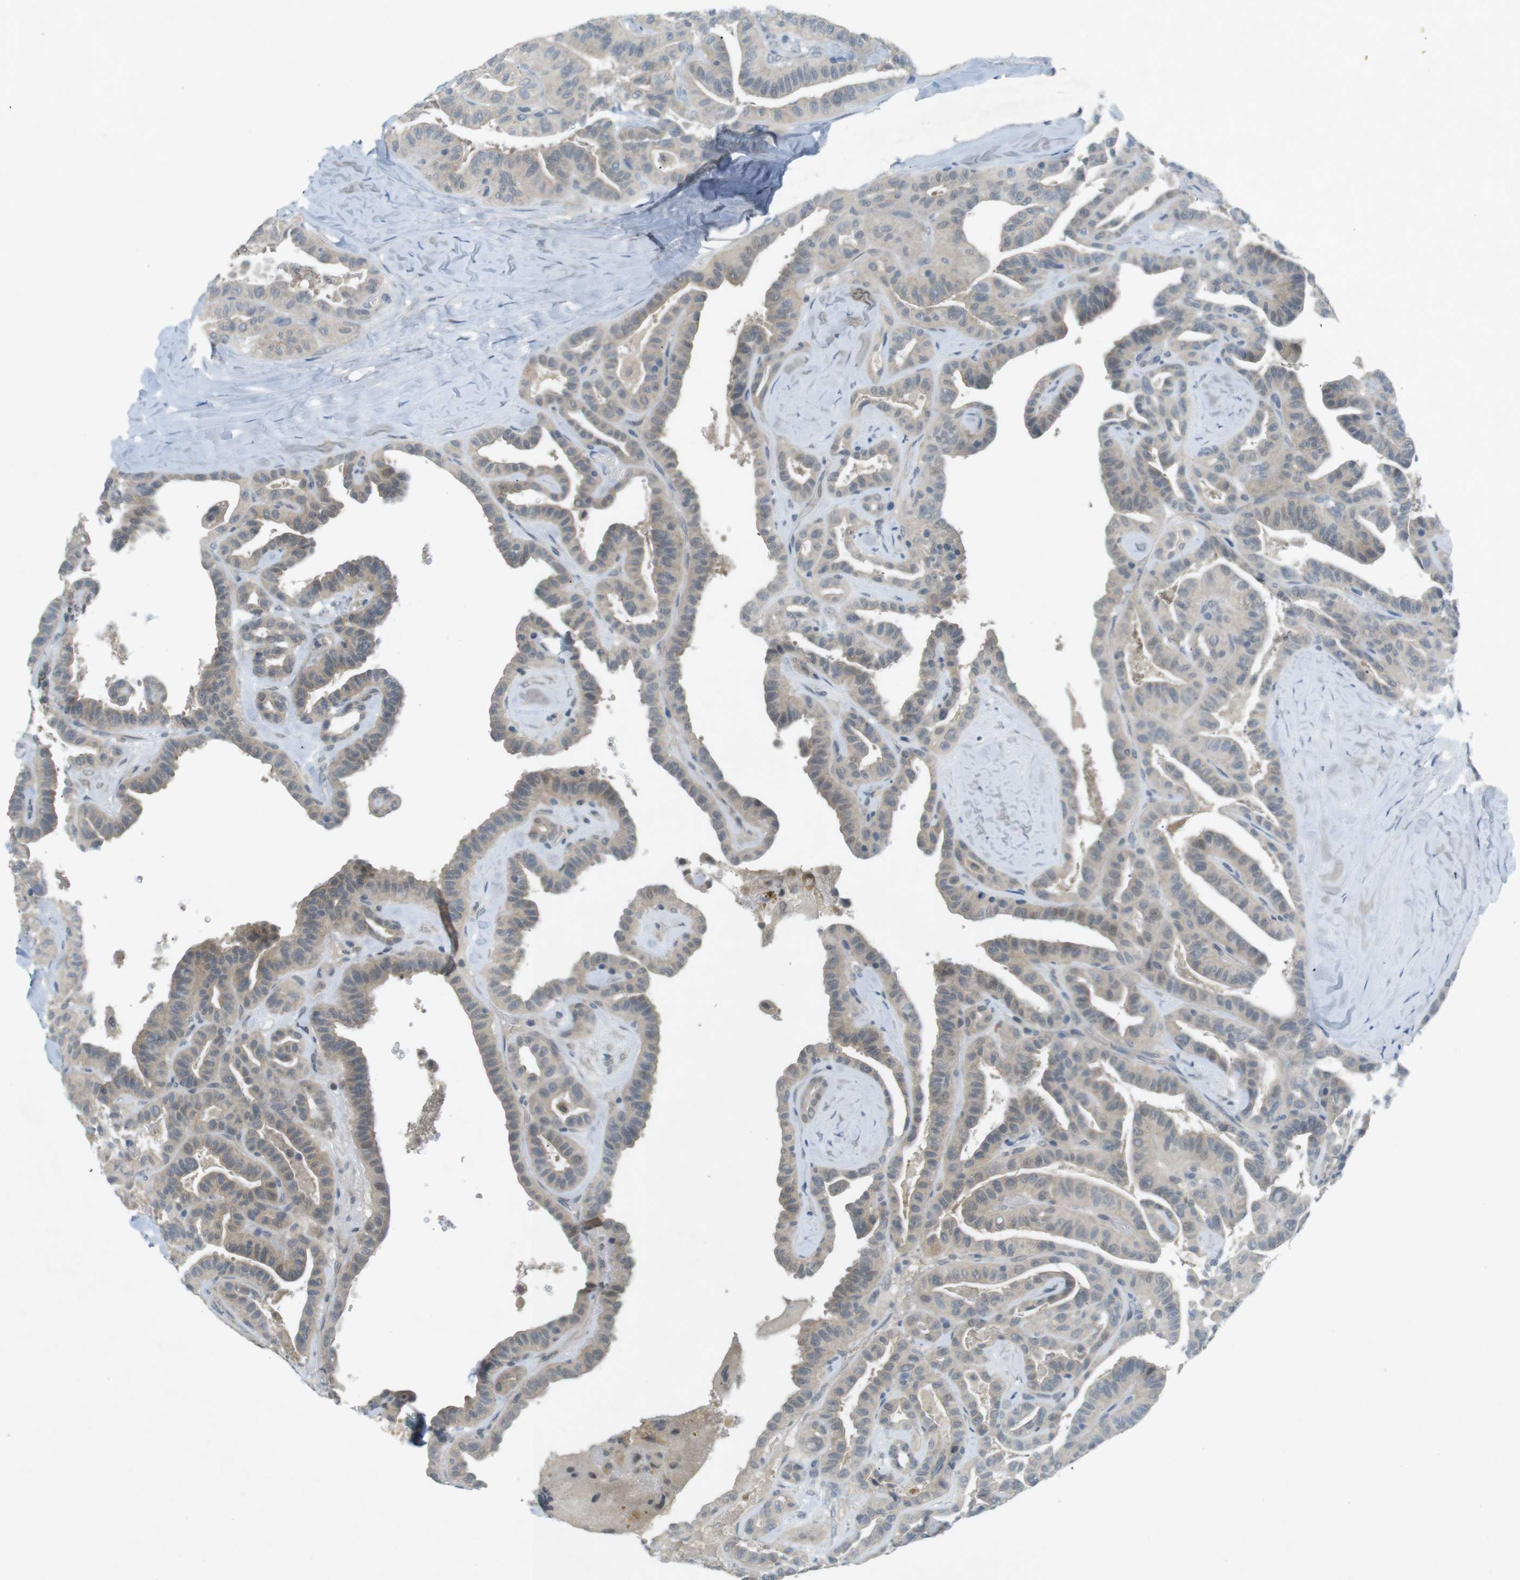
{"staining": {"intensity": "weak", "quantity": "25%-75%", "location": "cytoplasmic/membranous"}, "tissue": "thyroid cancer", "cell_type": "Tumor cells", "image_type": "cancer", "snomed": [{"axis": "morphology", "description": "Papillary adenocarcinoma, NOS"}, {"axis": "topography", "description": "Thyroid gland"}], "caption": "Immunohistochemistry (DAB) staining of human thyroid cancer reveals weak cytoplasmic/membranous protein expression in approximately 25%-75% of tumor cells.", "gene": "RTN3", "patient": {"sex": "male", "age": 77}}